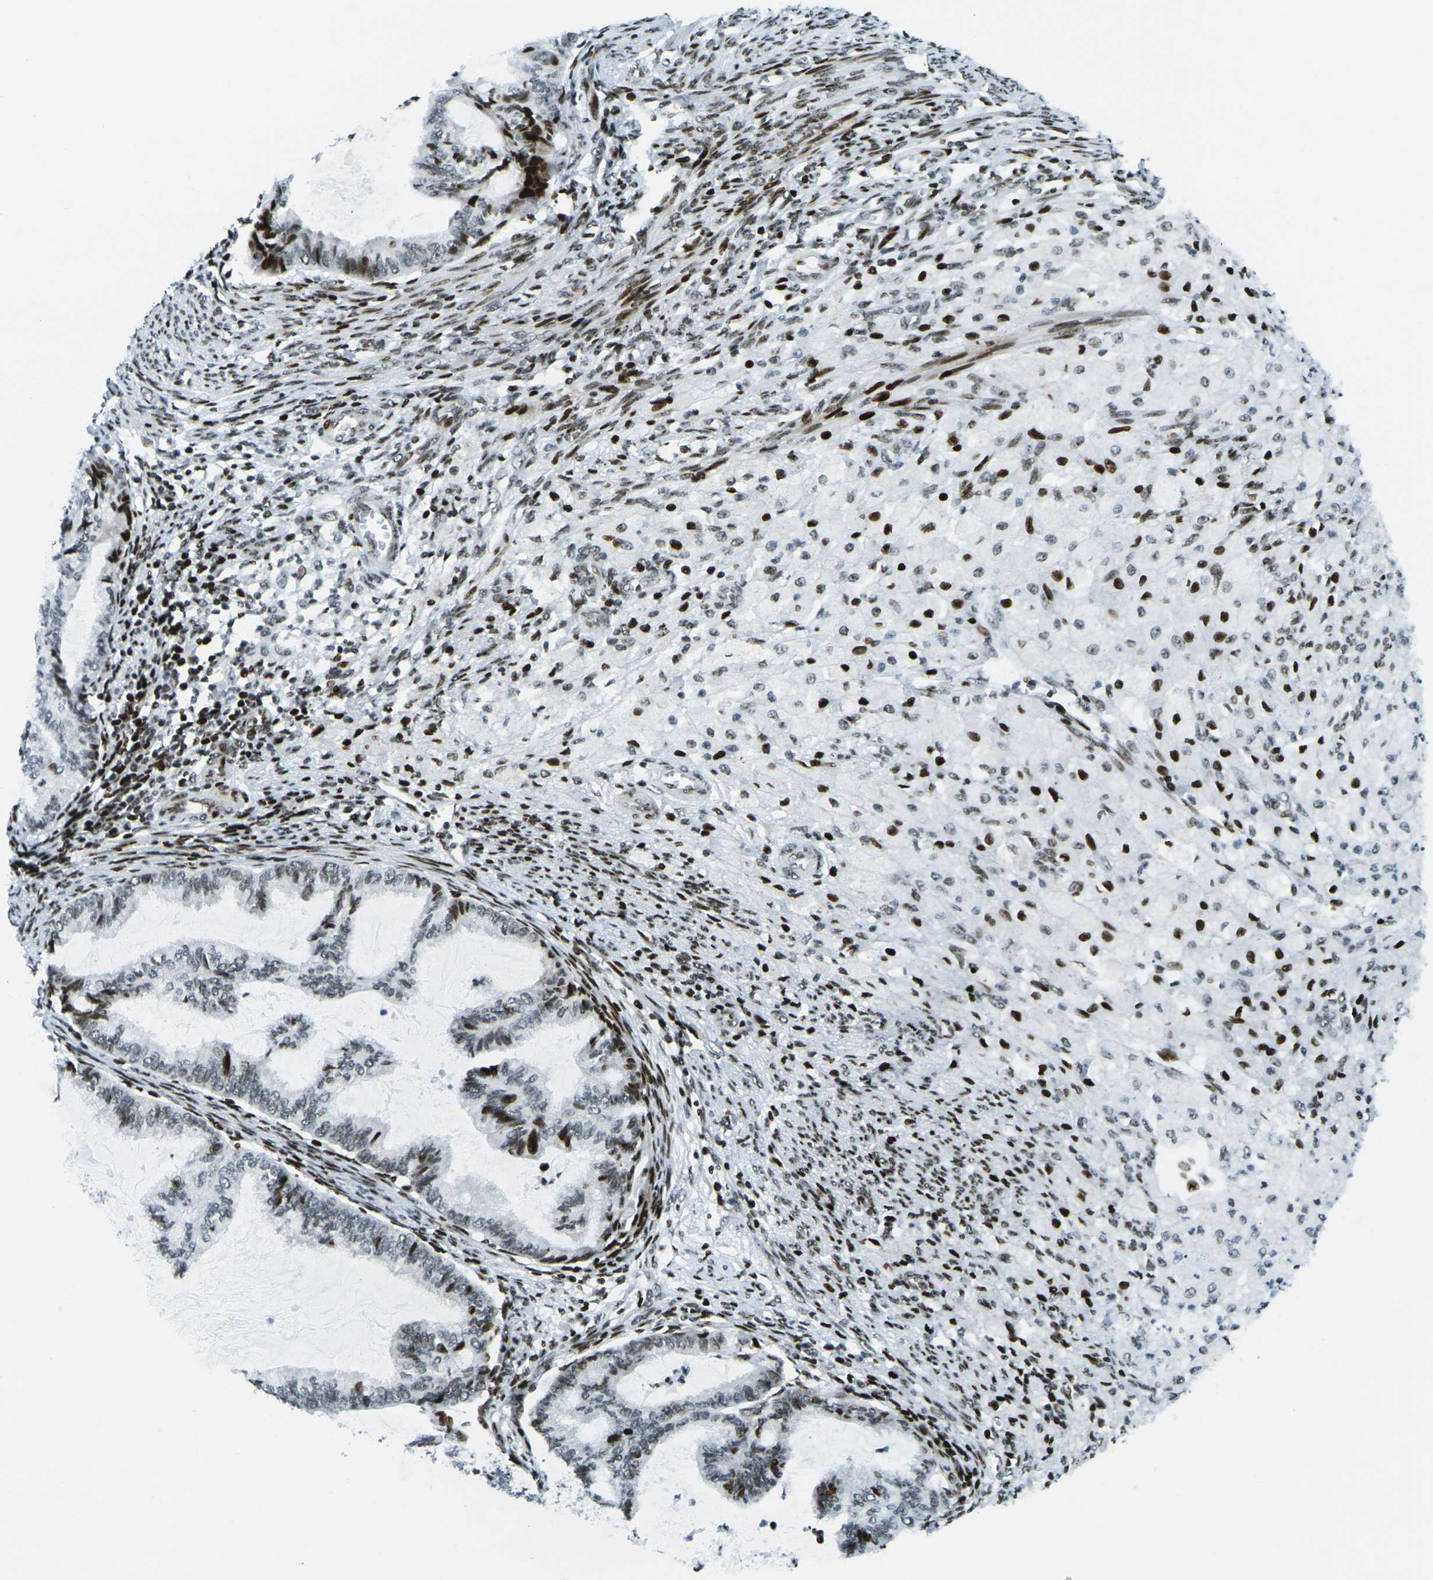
{"staining": {"intensity": "moderate", "quantity": ">75%", "location": "nuclear"}, "tissue": "cervical cancer", "cell_type": "Tumor cells", "image_type": "cancer", "snomed": [{"axis": "morphology", "description": "Normal tissue, NOS"}, {"axis": "morphology", "description": "Adenocarcinoma, NOS"}, {"axis": "topography", "description": "Cervix"}, {"axis": "topography", "description": "Endometrium"}], "caption": "IHC (DAB) staining of human cervical cancer displays moderate nuclear protein staining in approximately >75% of tumor cells.", "gene": "H3-3A", "patient": {"sex": "female", "age": 86}}